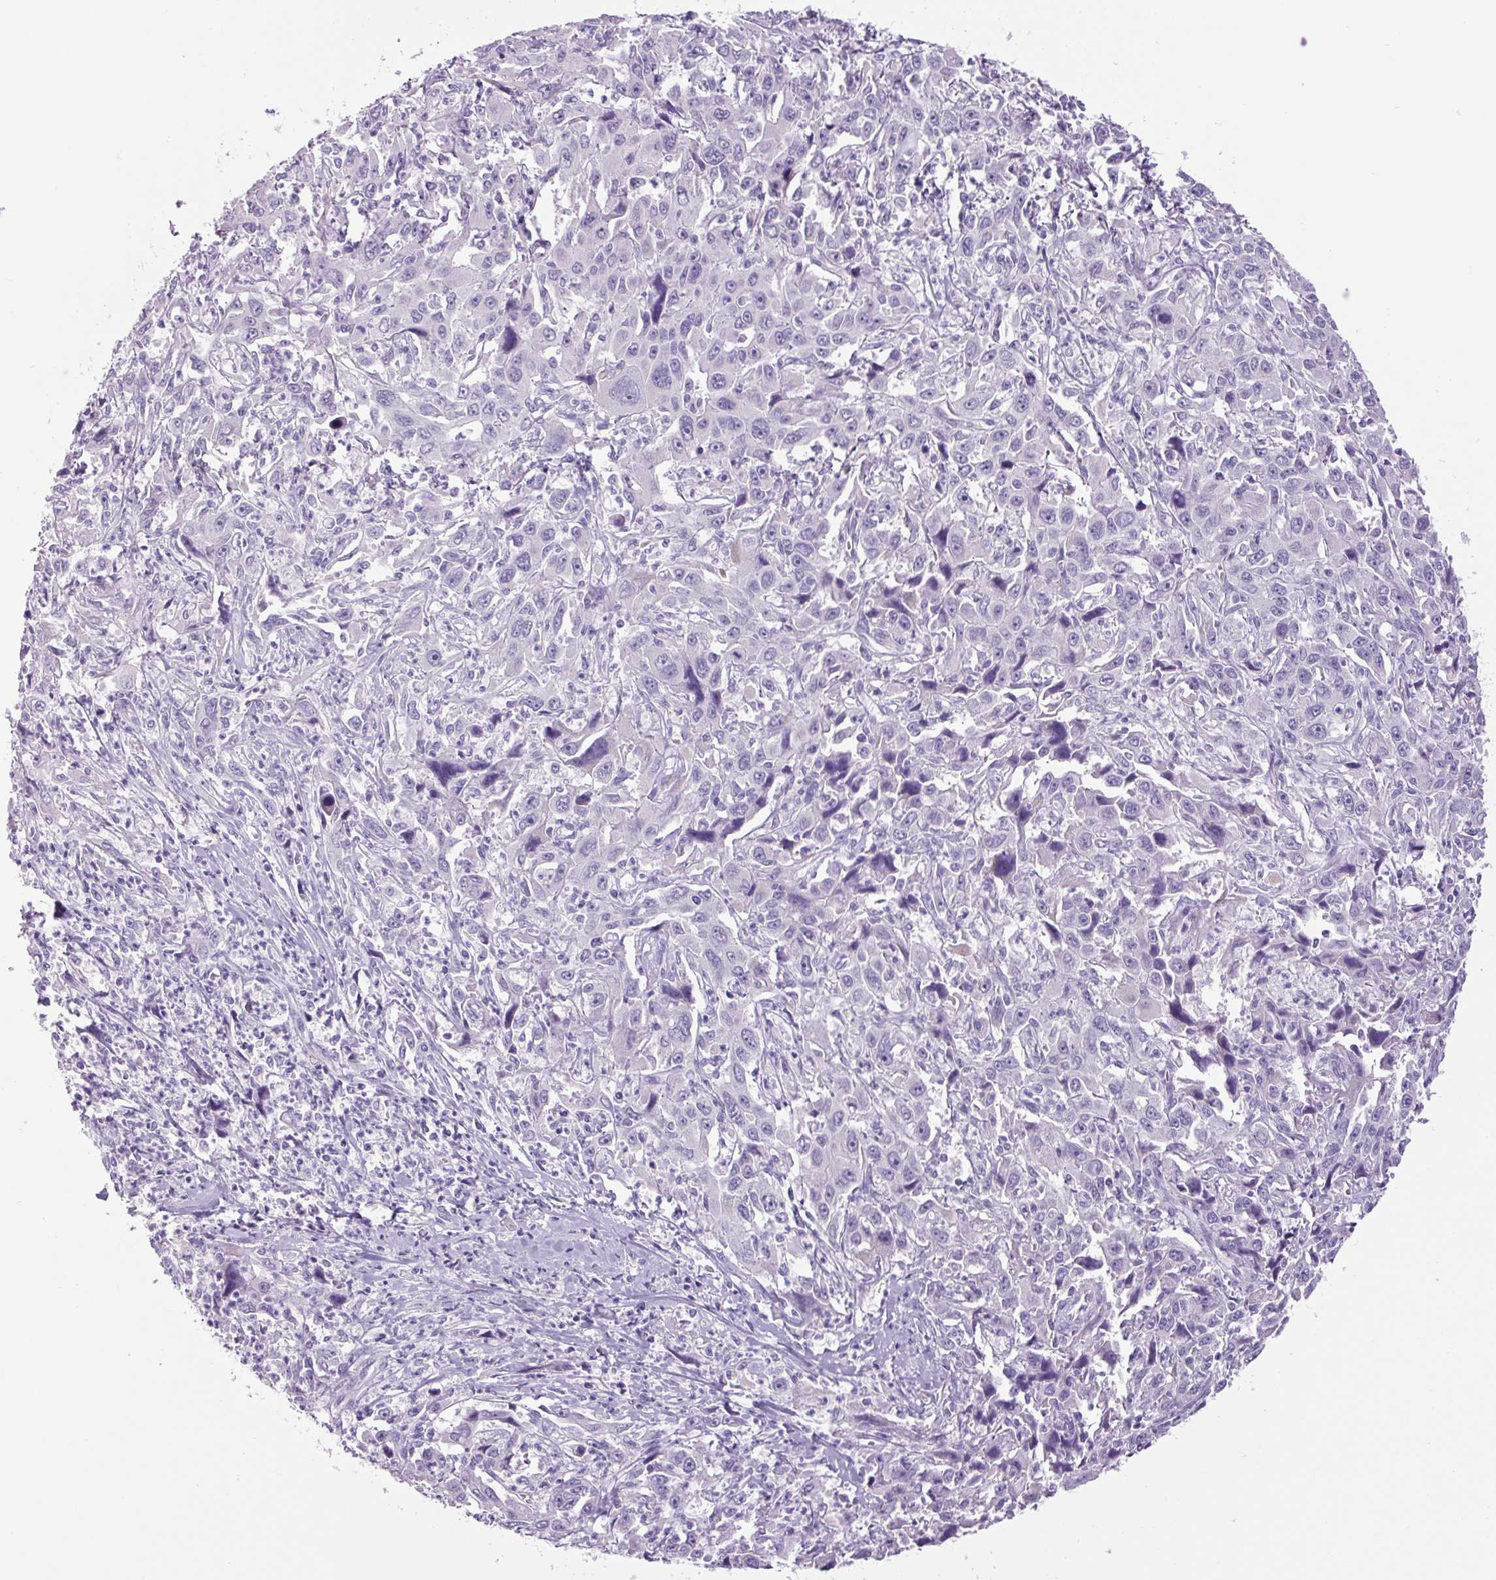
{"staining": {"intensity": "negative", "quantity": "none", "location": "none"}, "tissue": "liver cancer", "cell_type": "Tumor cells", "image_type": "cancer", "snomed": [{"axis": "morphology", "description": "Carcinoma, Hepatocellular, NOS"}, {"axis": "topography", "description": "Liver"}], "caption": "Immunohistochemistry (IHC) of liver hepatocellular carcinoma displays no staining in tumor cells. The staining is performed using DAB (3,3'-diaminobenzidine) brown chromogen with nuclei counter-stained in using hematoxylin.", "gene": "CHGA", "patient": {"sex": "male", "age": 63}}